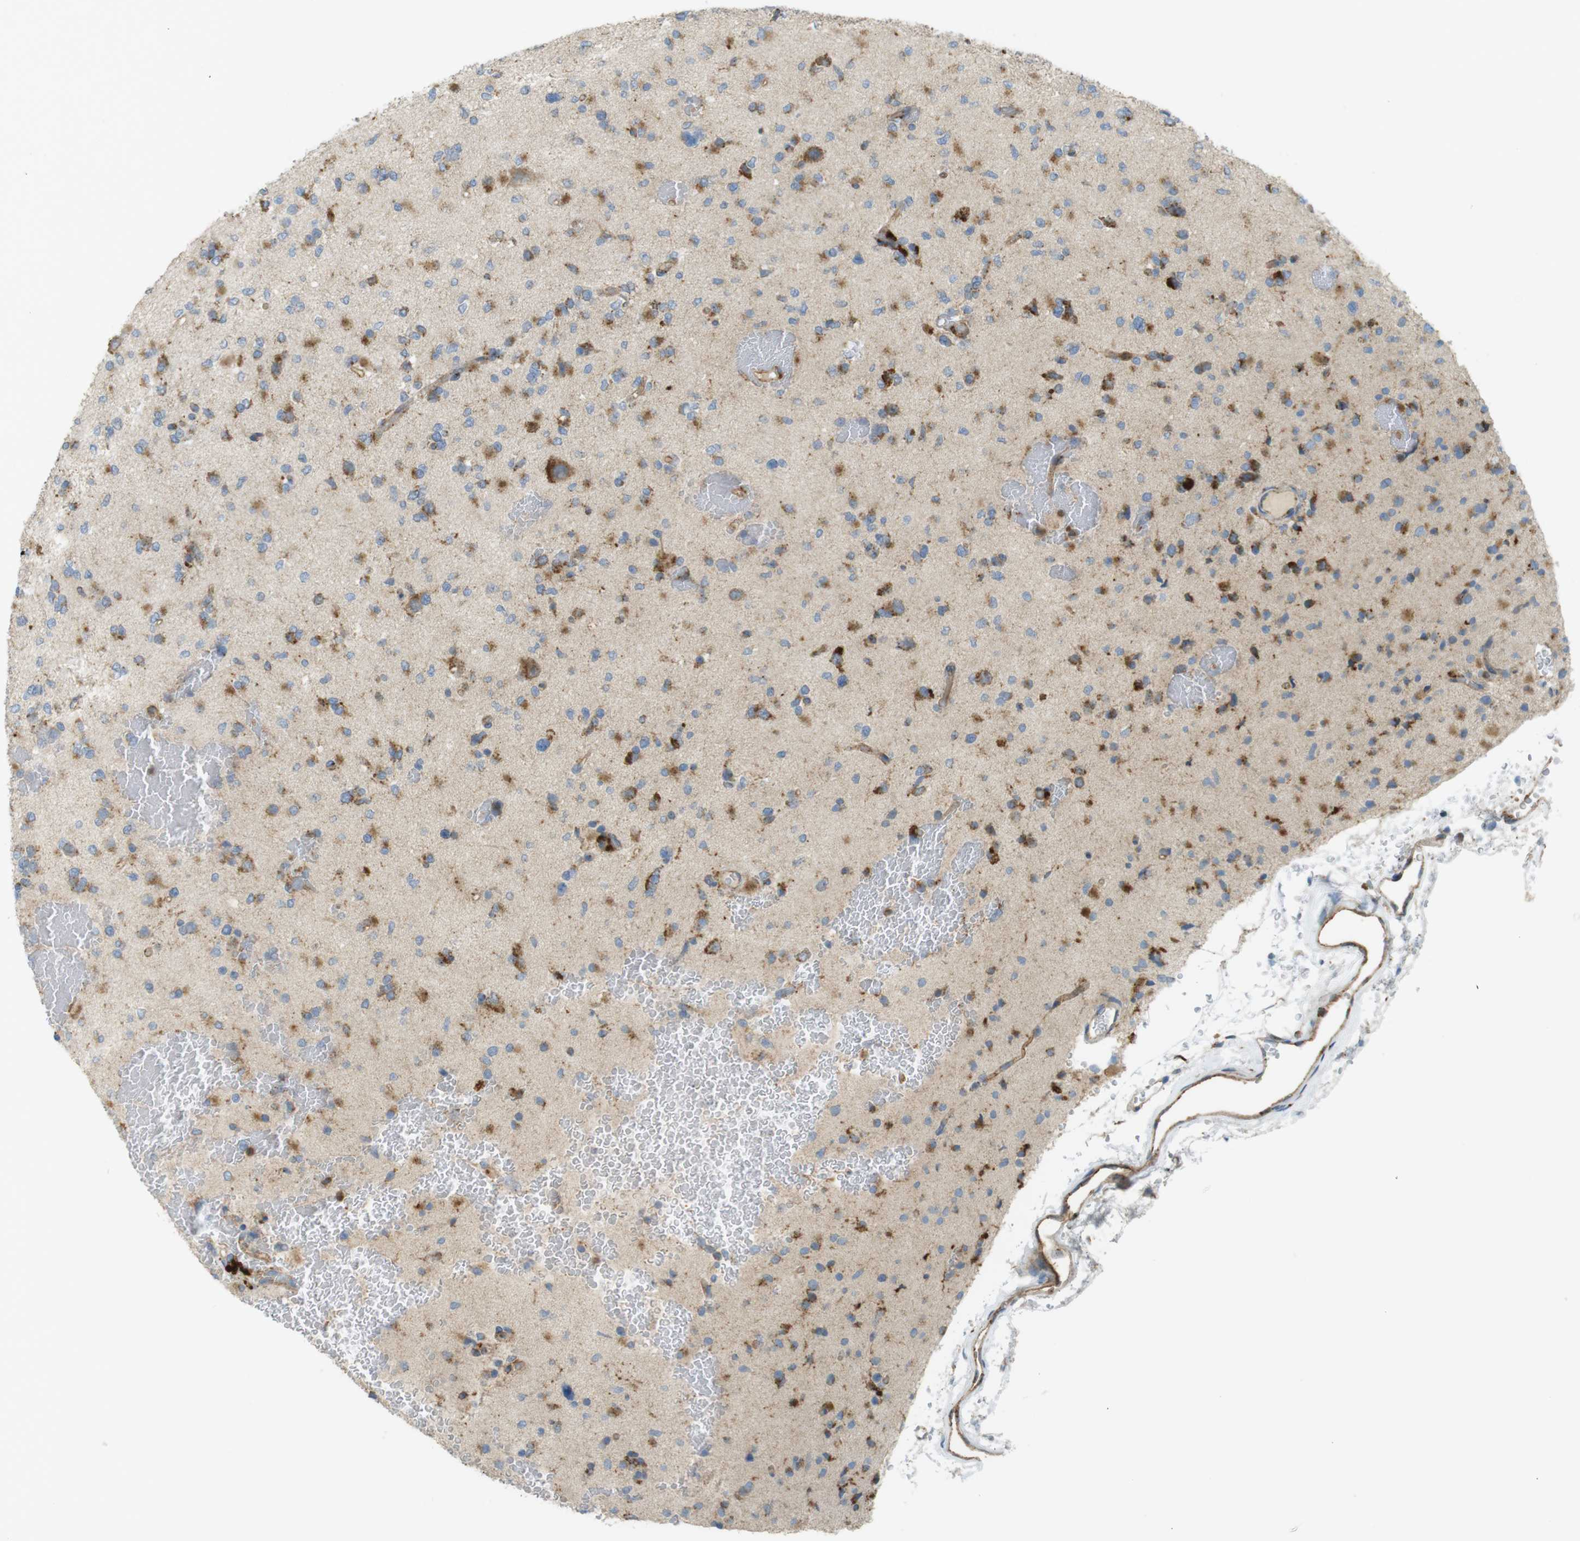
{"staining": {"intensity": "moderate", "quantity": ">75%", "location": "cytoplasmic/membranous"}, "tissue": "glioma", "cell_type": "Tumor cells", "image_type": "cancer", "snomed": [{"axis": "morphology", "description": "Glioma, malignant, Low grade"}, {"axis": "topography", "description": "Brain"}], "caption": "Malignant glioma (low-grade) tissue shows moderate cytoplasmic/membranous expression in approximately >75% of tumor cells, visualized by immunohistochemistry.", "gene": "LAMP1", "patient": {"sex": "female", "age": 22}}